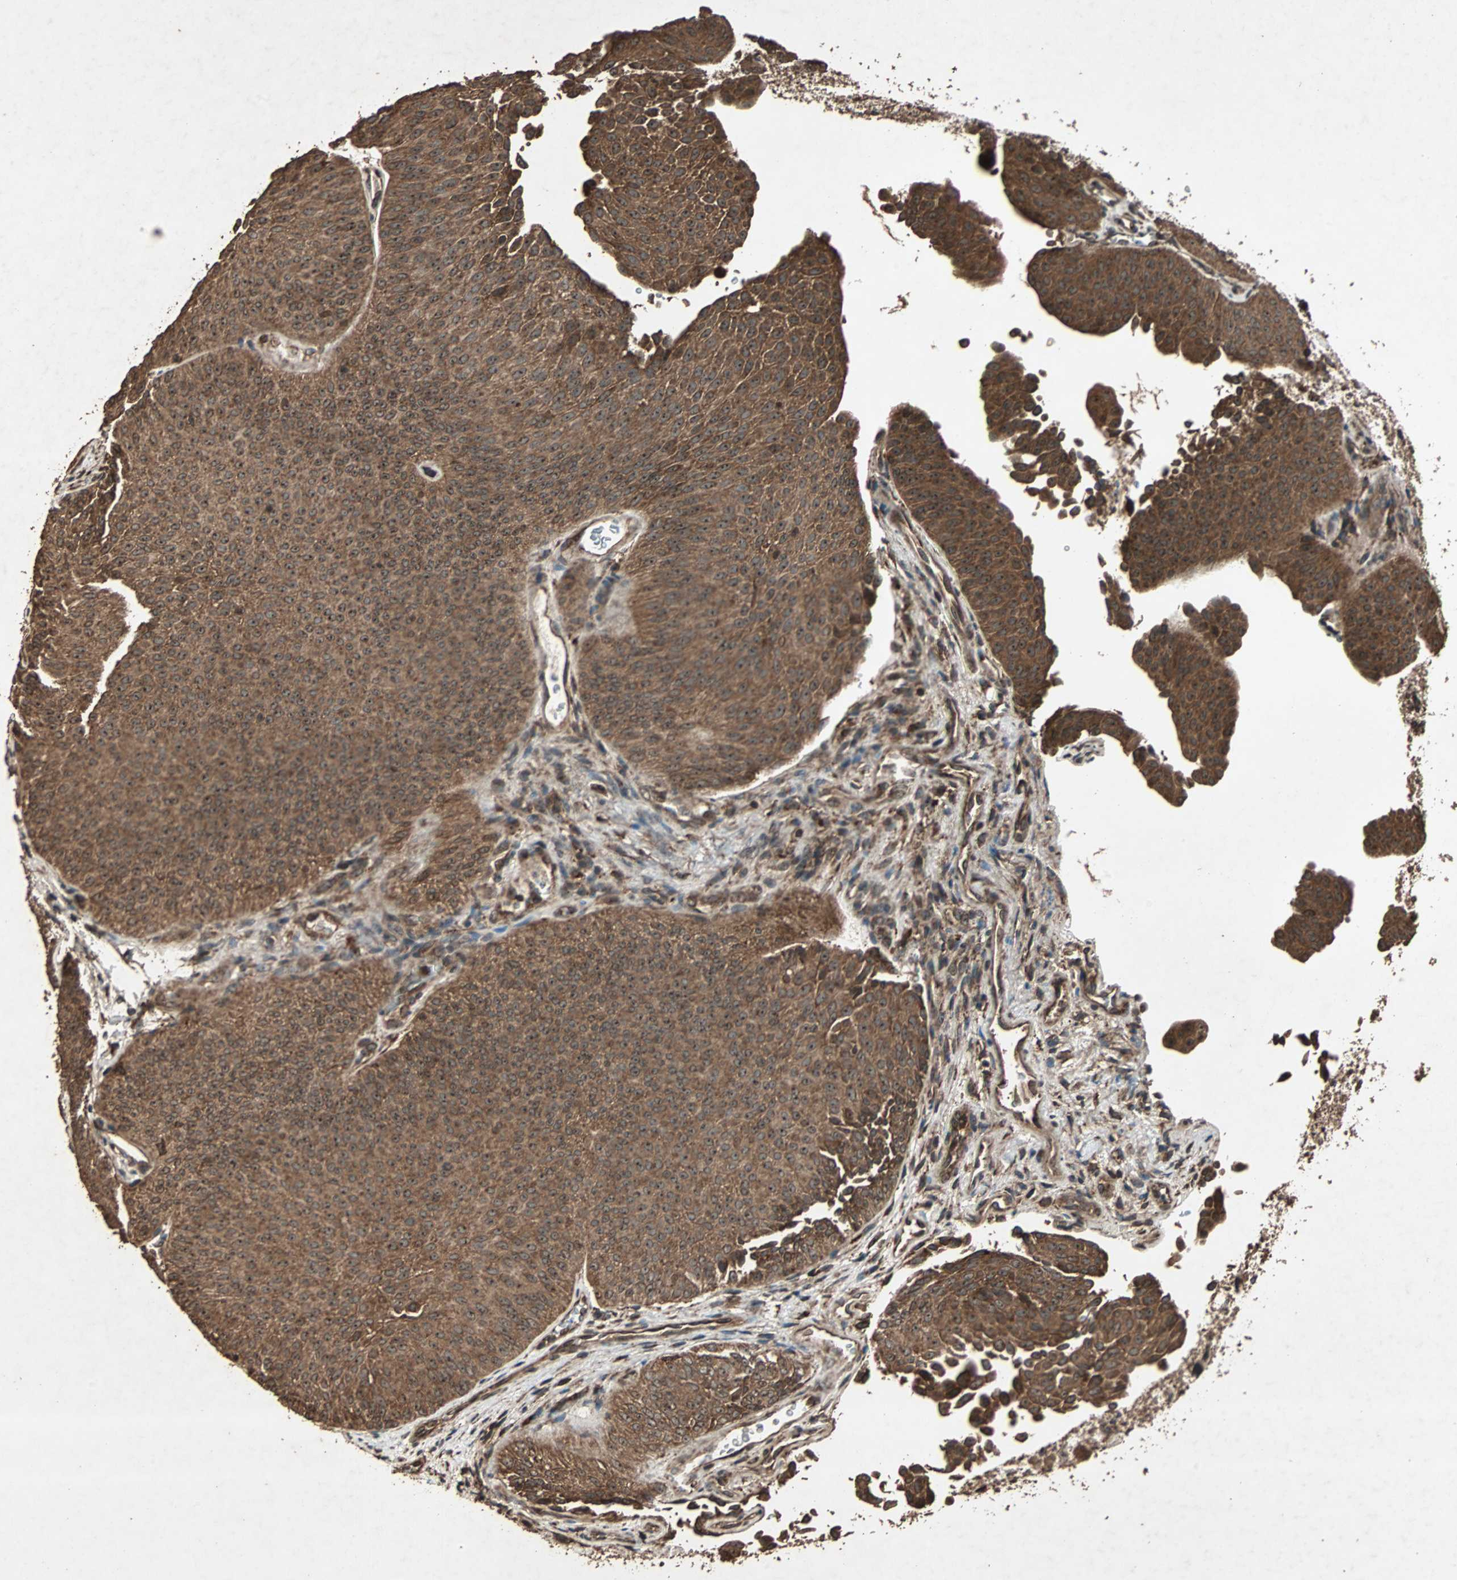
{"staining": {"intensity": "strong", "quantity": ">75%", "location": "cytoplasmic/membranous"}, "tissue": "urothelial cancer", "cell_type": "Tumor cells", "image_type": "cancer", "snomed": [{"axis": "morphology", "description": "Urothelial carcinoma, Low grade"}, {"axis": "topography", "description": "Urinary bladder"}], "caption": "Low-grade urothelial carcinoma stained for a protein exhibits strong cytoplasmic/membranous positivity in tumor cells.", "gene": "LAMTOR5", "patient": {"sex": "female", "age": 60}}